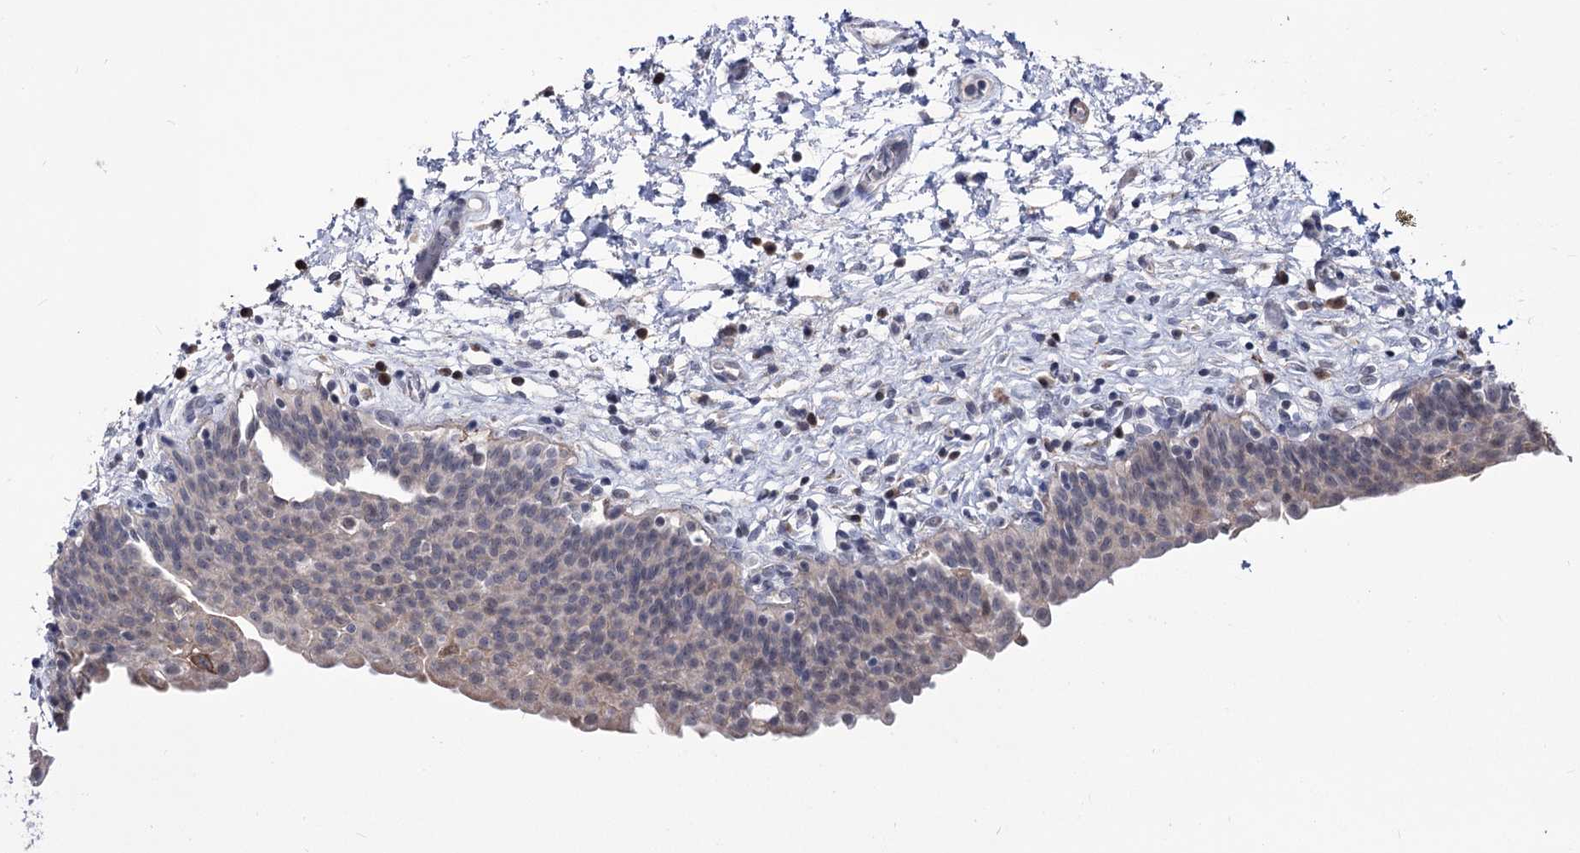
{"staining": {"intensity": "weak", "quantity": "<25%", "location": "cytoplasmic/membranous"}, "tissue": "urinary bladder", "cell_type": "Urothelial cells", "image_type": "normal", "snomed": [{"axis": "morphology", "description": "Normal tissue, NOS"}, {"axis": "topography", "description": "Urinary bladder"}], "caption": "Protein analysis of benign urinary bladder demonstrates no significant positivity in urothelial cells.", "gene": "PPRC1", "patient": {"sex": "male", "age": 83}}